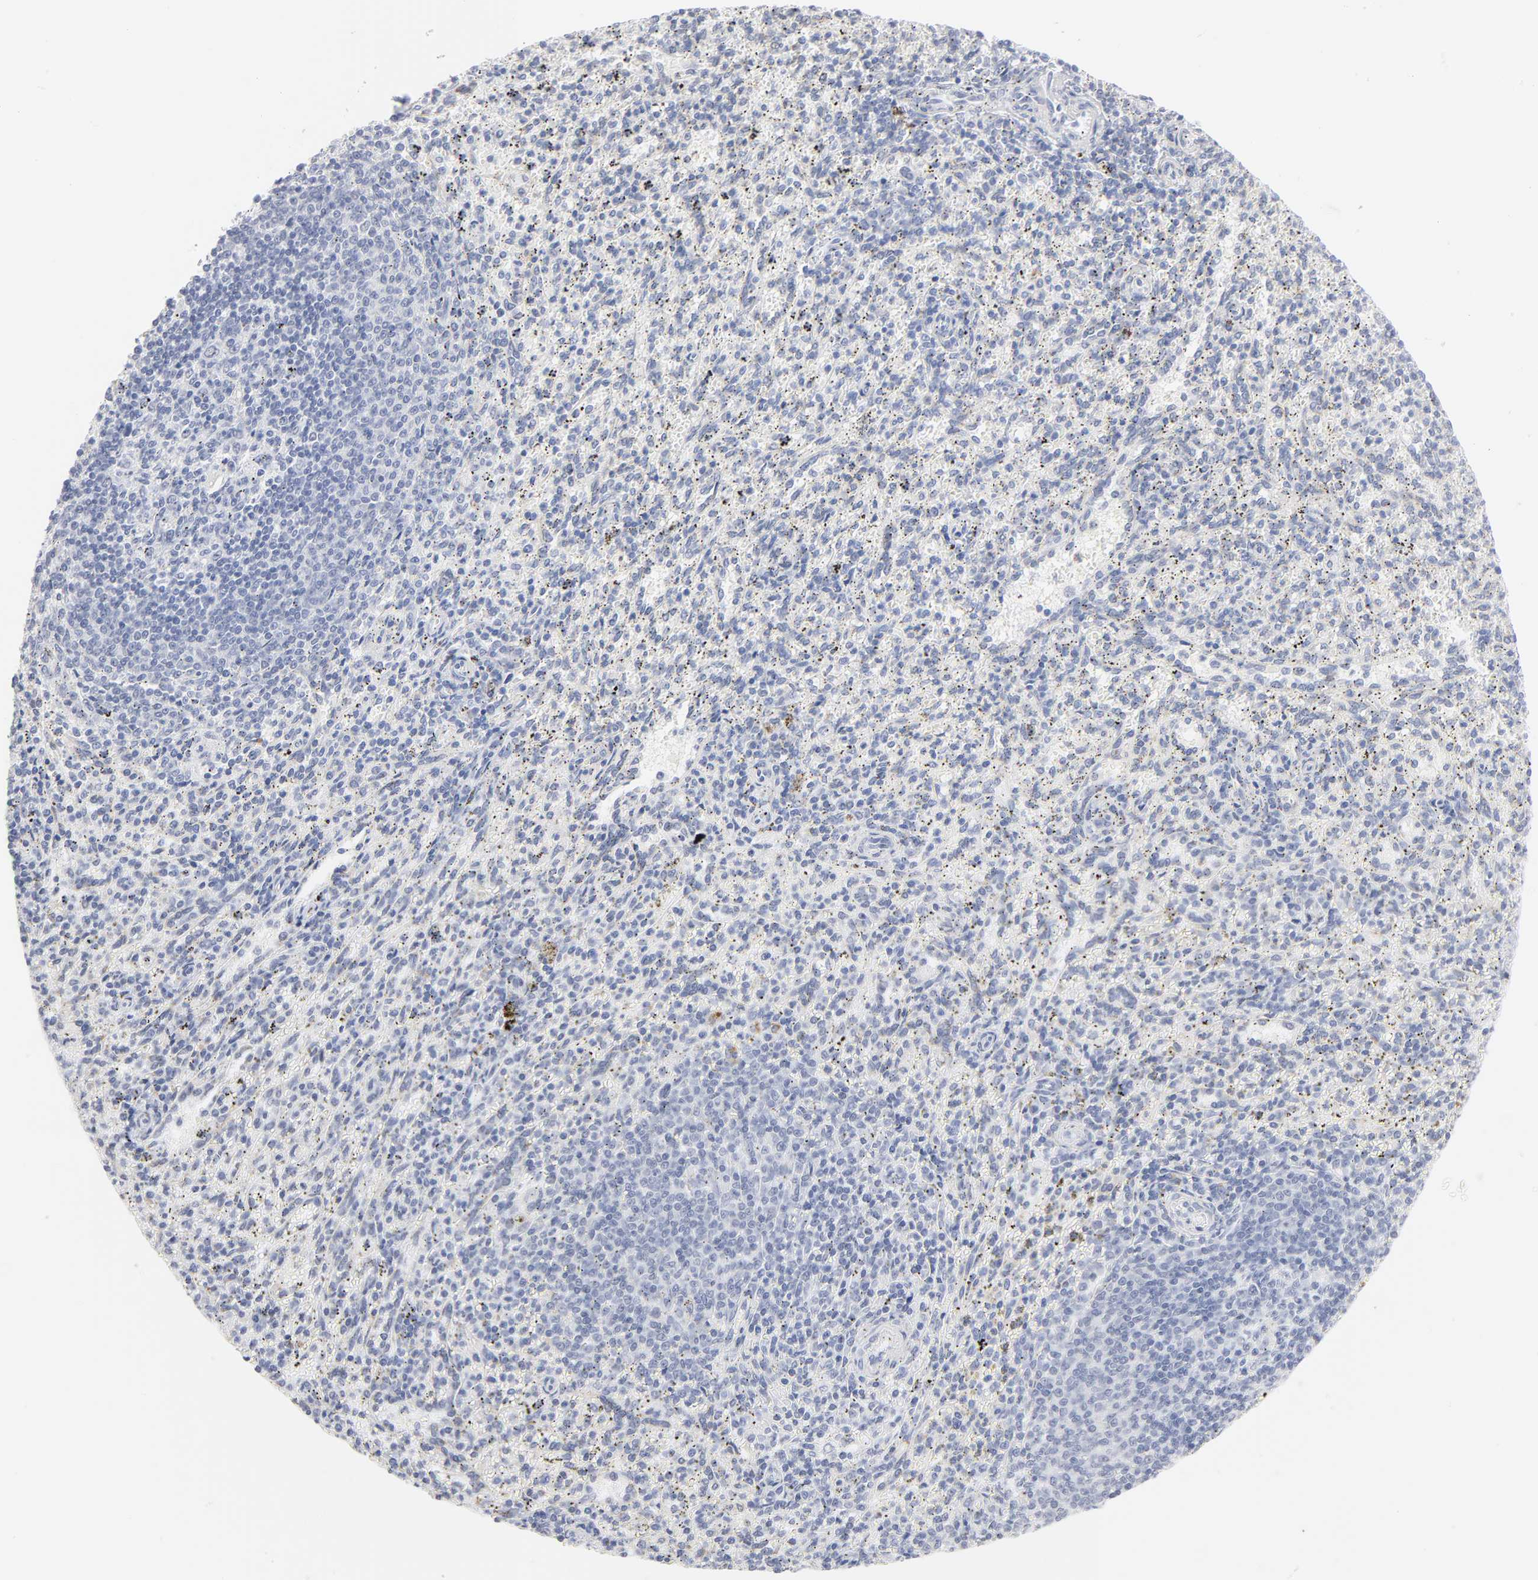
{"staining": {"intensity": "negative", "quantity": "none", "location": "none"}, "tissue": "spleen", "cell_type": "Cells in red pulp", "image_type": "normal", "snomed": [{"axis": "morphology", "description": "Normal tissue, NOS"}, {"axis": "topography", "description": "Spleen"}], "caption": "Cells in red pulp show no significant staining in normal spleen. (IHC, brightfield microscopy, high magnification).", "gene": "LTBP2", "patient": {"sex": "female", "age": 10}}